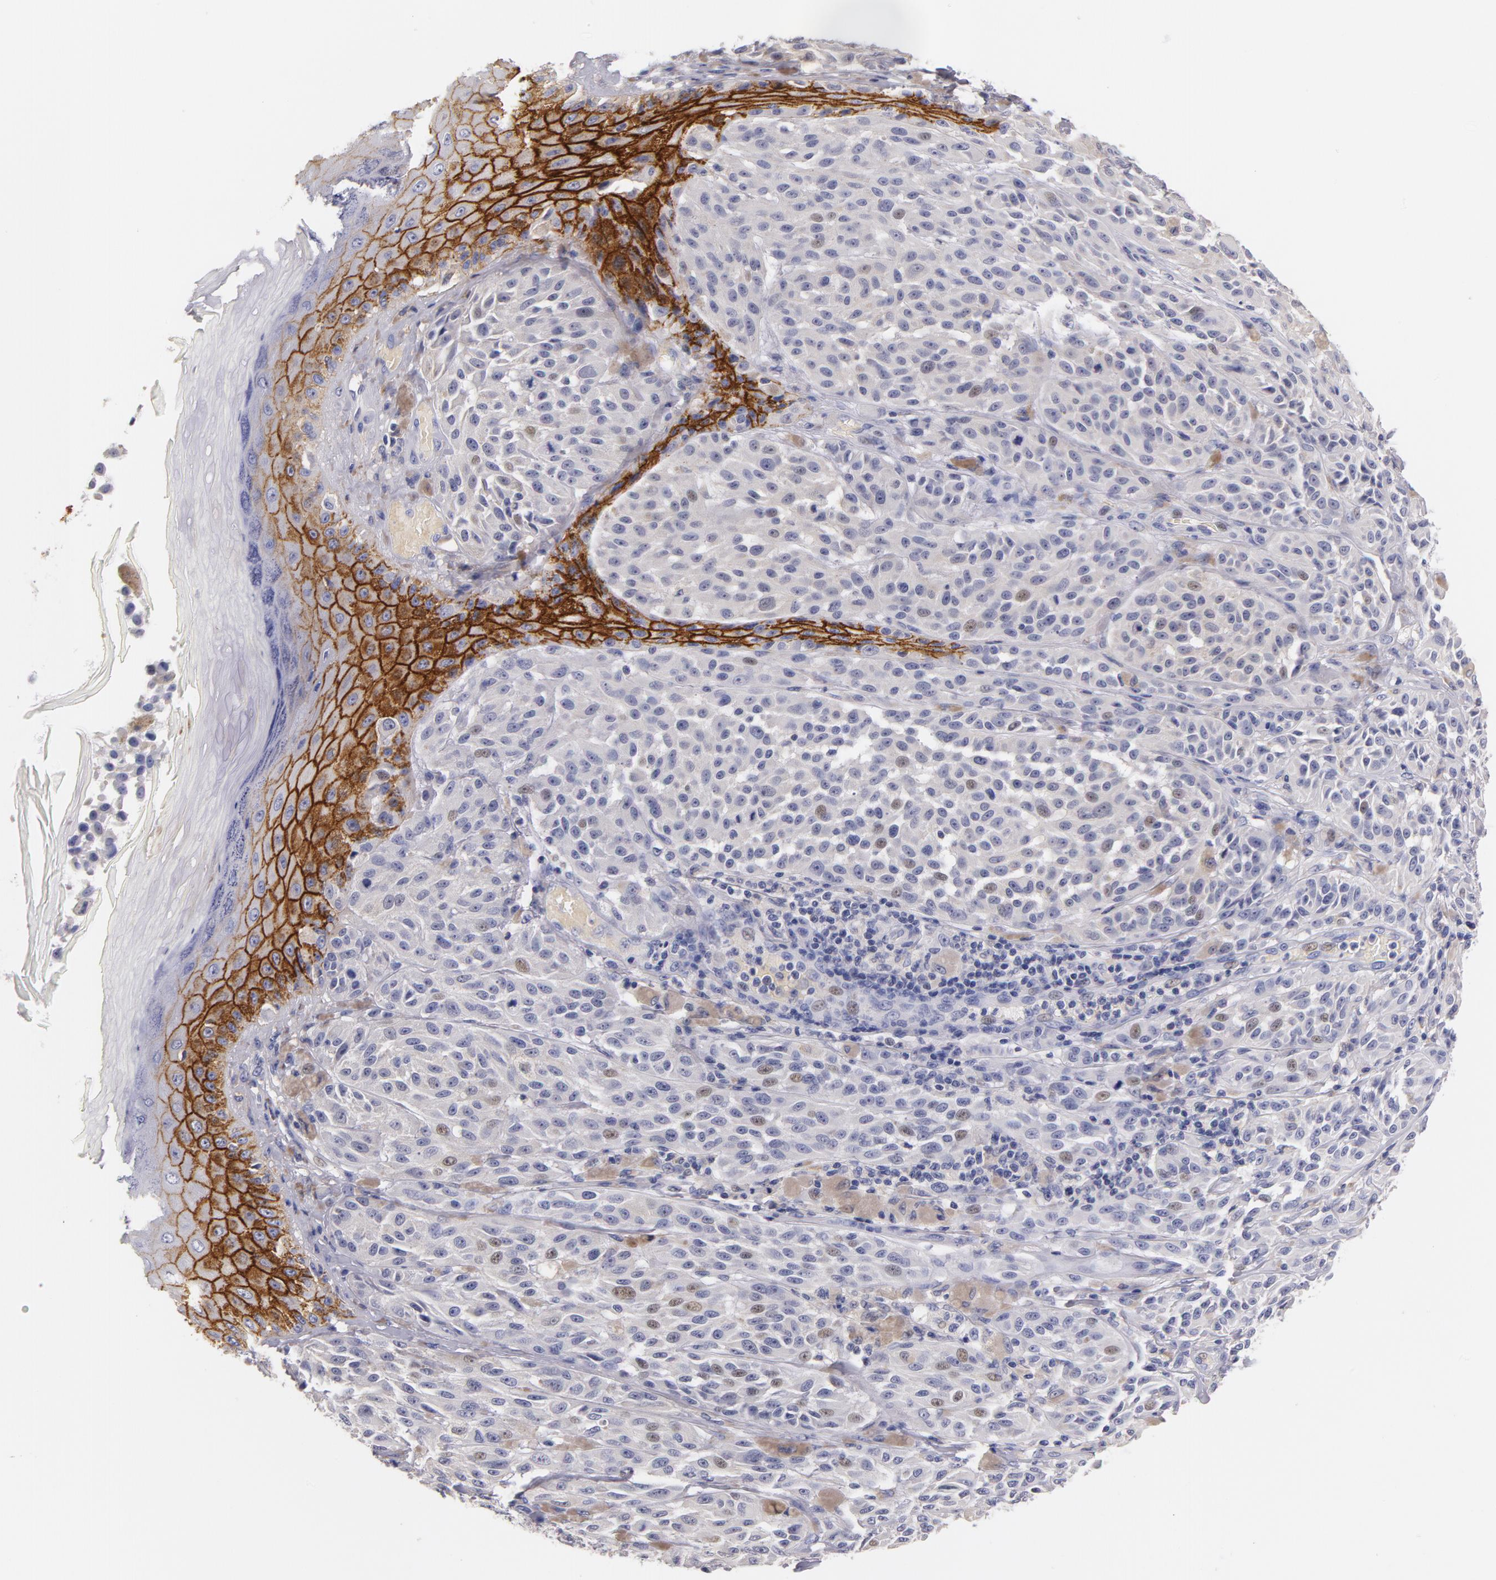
{"staining": {"intensity": "moderate", "quantity": "<25%", "location": "nuclear"}, "tissue": "melanoma", "cell_type": "Tumor cells", "image_type": "cancer", "snomed": [{"axis": "morphology", "description": "Malignant melanoma, NOS"}, {"axis": "topography", "description": "Skin"}], "caption": "An immunohistochemistry (IHC) micrograph of neoplastic tissue is shown. Protein staining in brown highlights moderate nuclear positivity in malignant melanoma within tumor cells.", "gene": "CD44", "patient": {"sex": "male", "age": 44}}